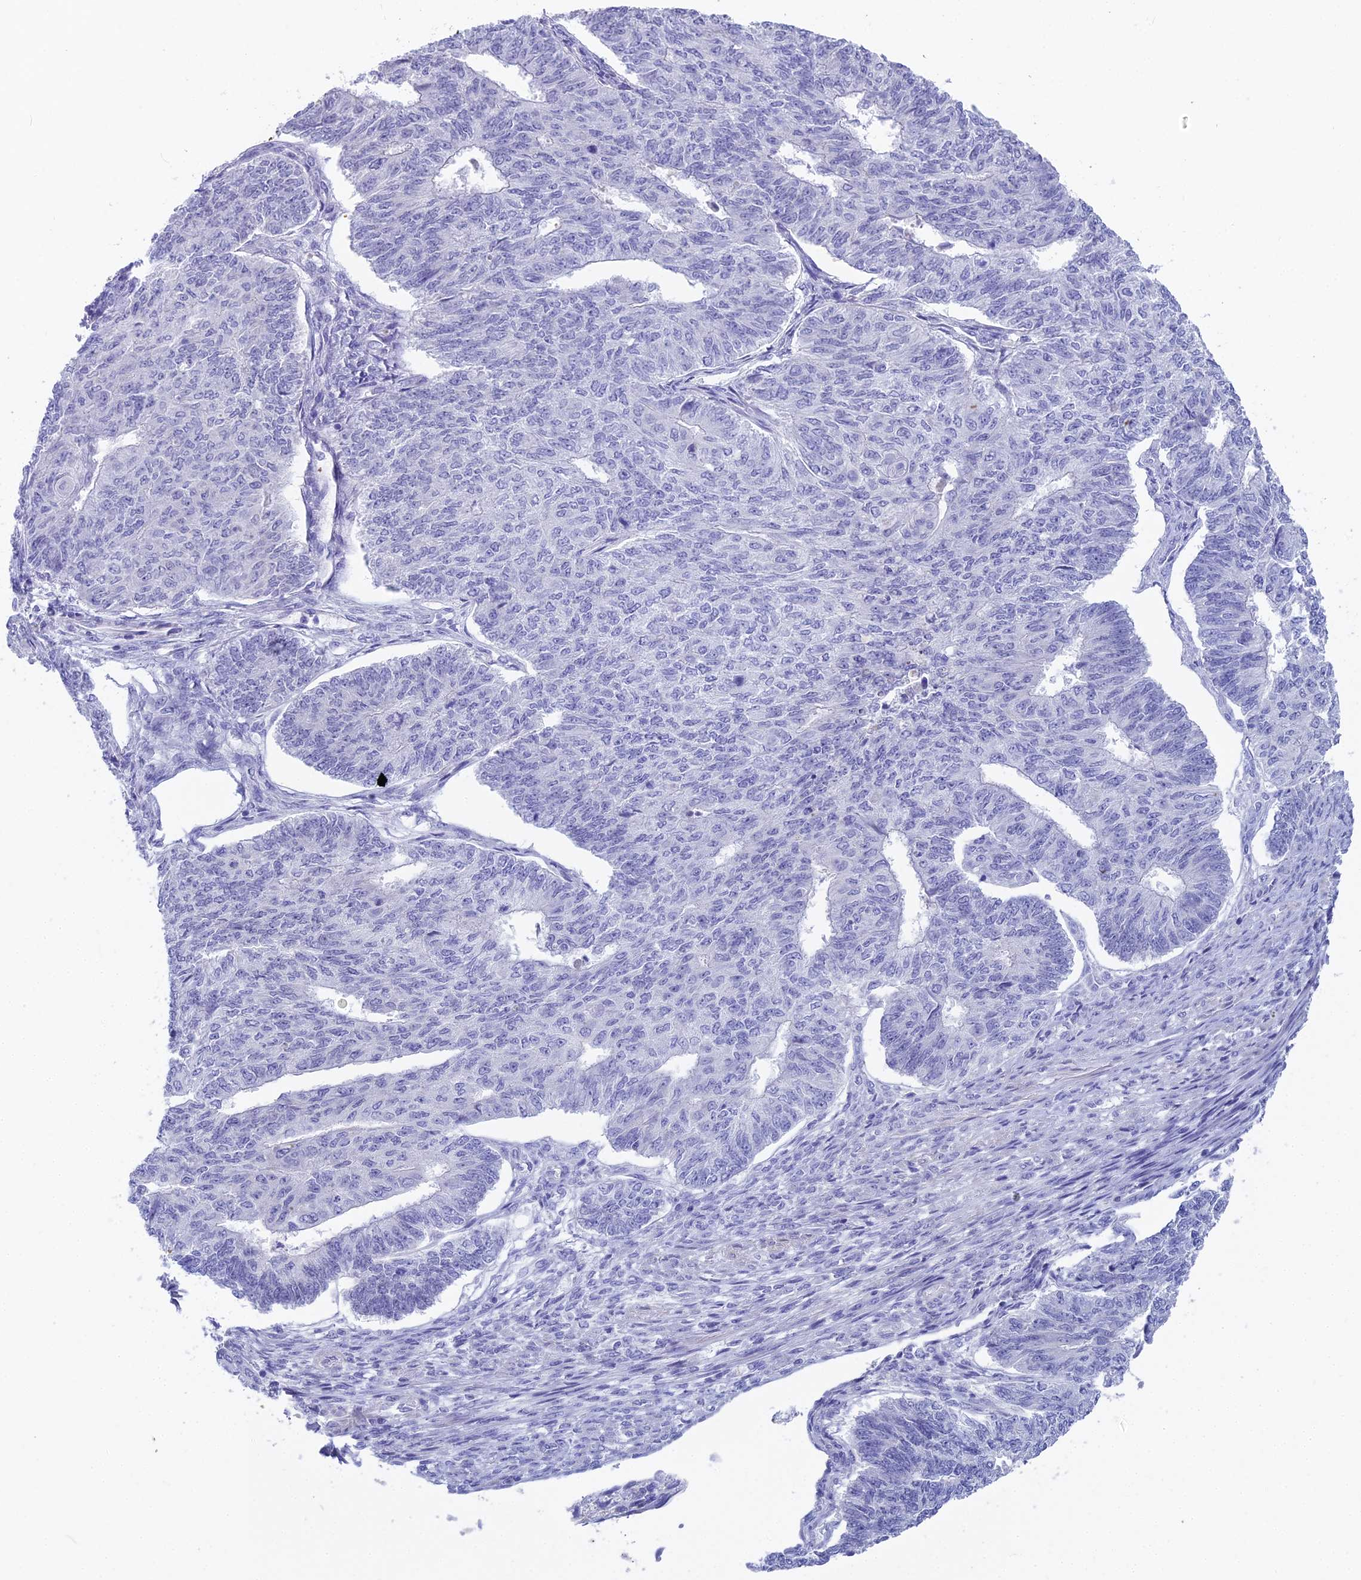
{"staining": {"intensity": "negative", "quantity": "none", "location": "none"}, "tissue": "endometrial cancer", "cell_type": "Tumor cells", "image_type": "cancer", "snomed": [{"axis": "morphology", "description": "Adenocarcinoma, NOS"}, {"axis": "topography", "description": "Endometrium"}], "caption": "The histopathology image displays no significant staining in tumor cells of endometrial cancer.", "gene": "UNC80", "patient": {"sex": "female", "age": 32}}